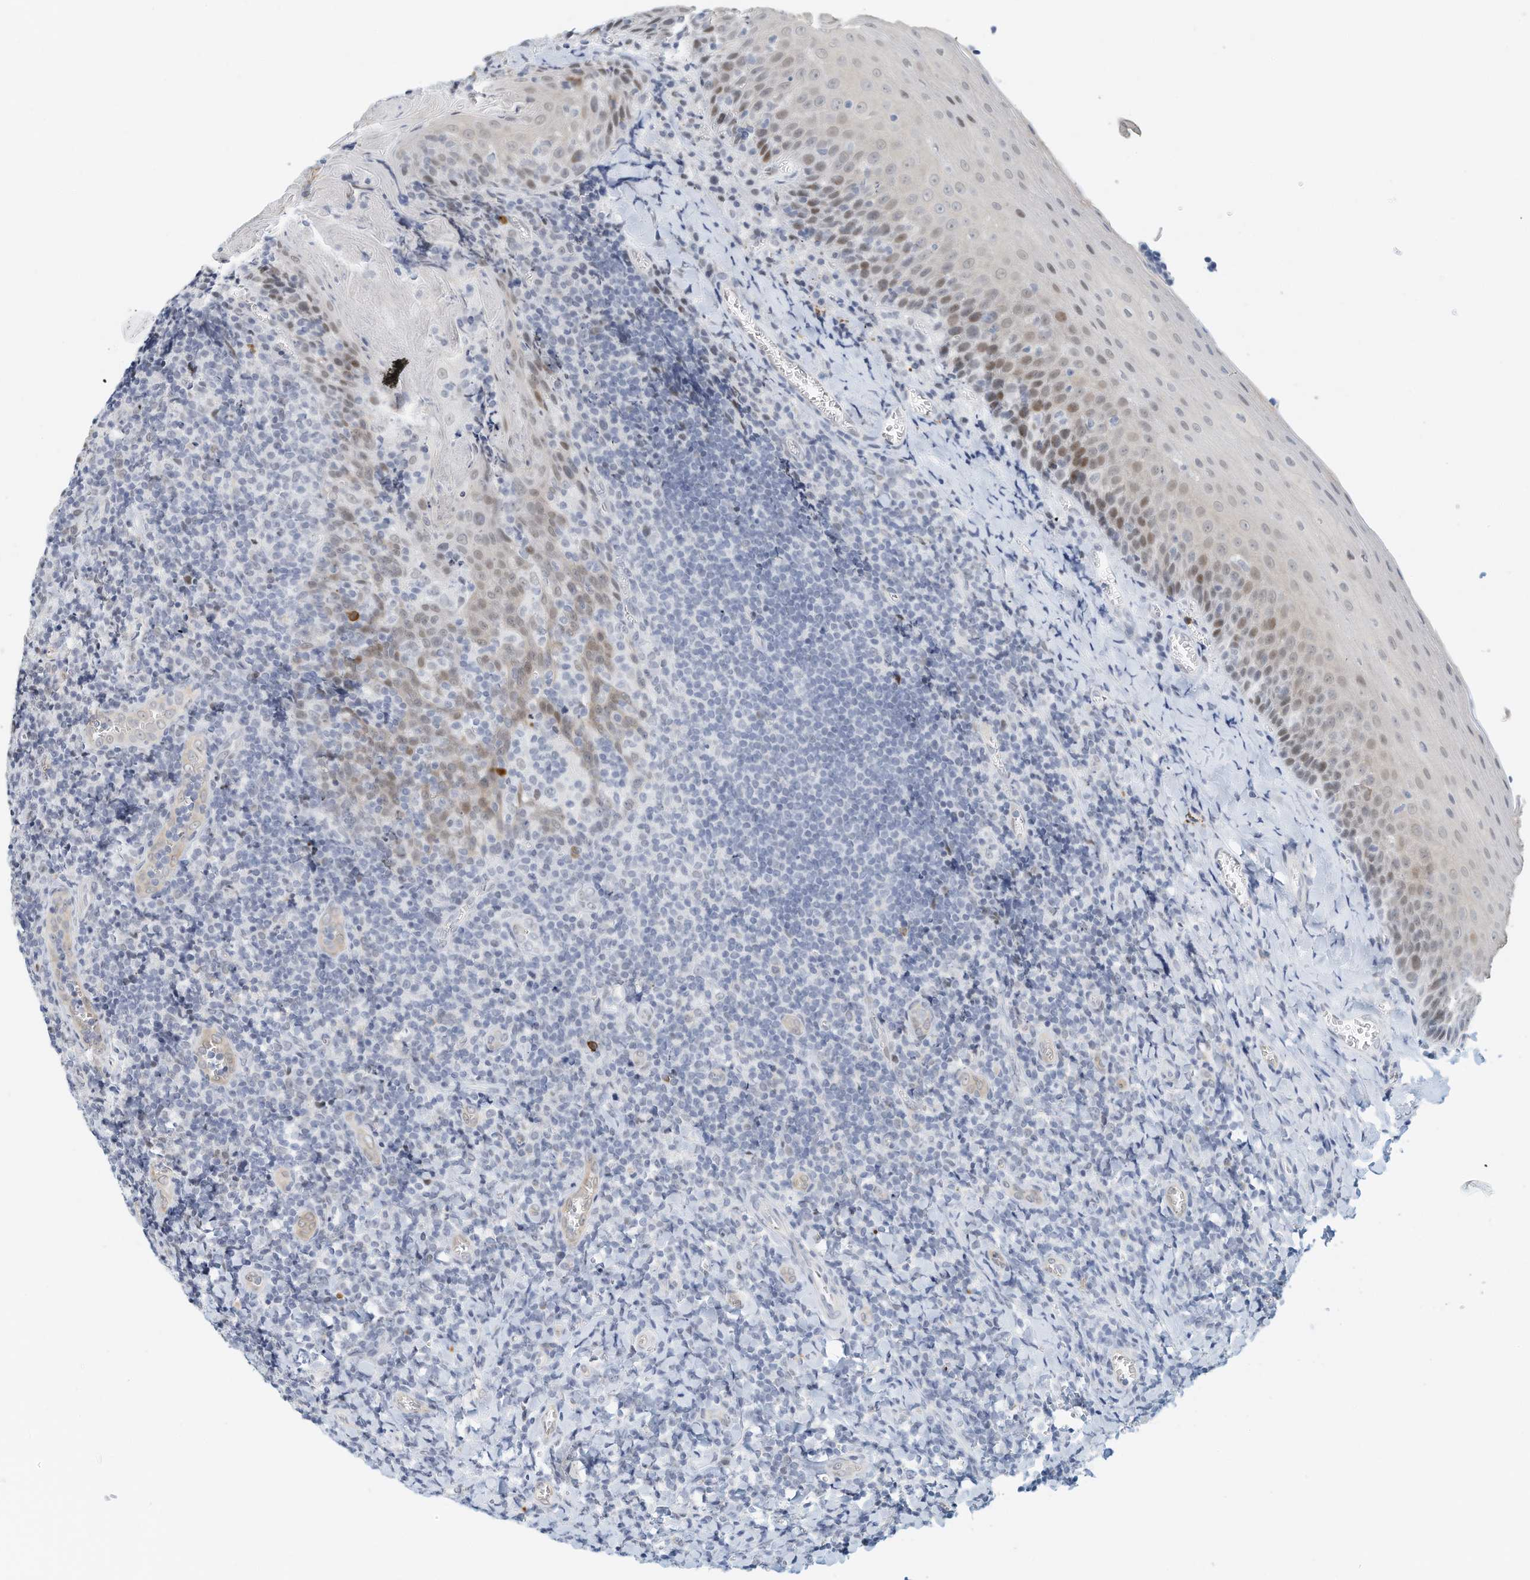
{"staining": {"intensity": "negative", "quantity": "none", "location": "none"}, "tissue": "tonsil", "cell_type": "Germinal center cells", "image_type": "normal", "snomed": [{"axis": "morphology", "description": "Normal tissue, NOS"}, {"axis": "topography", "description": "Tonsil"}], "caption": "Germinal center cells show no significant expression in normal tonsil. Nuclei are stained in blue.", "gene": "ARHGAP28", "patient": {"sex": "male", "age": 27}}